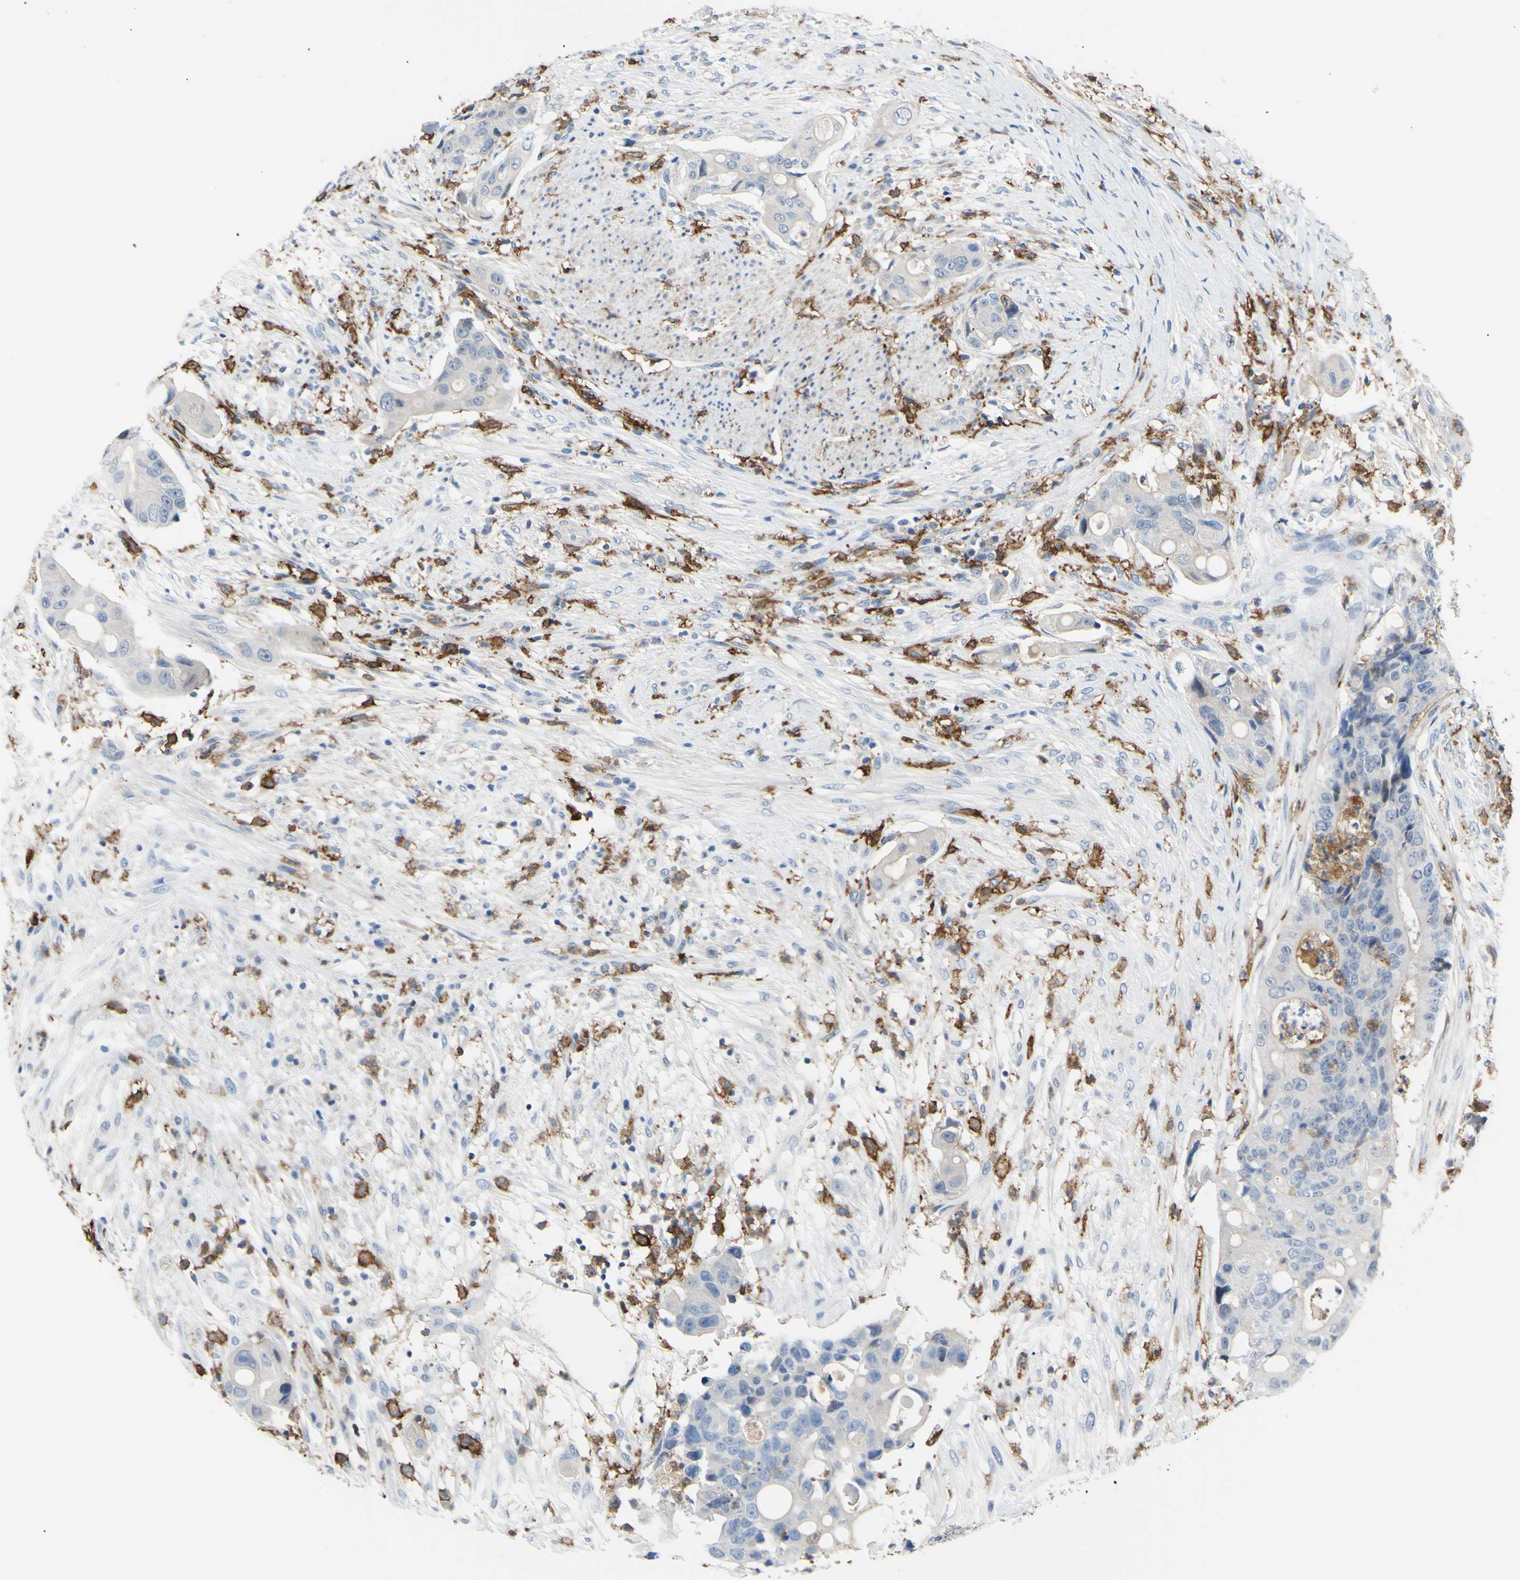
{"staining": {"intensity": "negative", "quantity": "none", "location": "none"}, "tissue": "colorectal cancer", "cell_type": "Tumor cells", "image_type": "cancer", "snomed": [{"axis": "morphology", "description": "Adenocarcinoma, NOS"}, {"axis": "topography", "description": "Colon"}], "caption": "High magnification brightfield microscopy of adenocarcinoma (colorectal) stained with DAB (brown) and counterstained with hematoxylin (blue): tumor cells show no significant staining.", "gene": "FCGR2A", "patient": {"sex": "female", "age": 57}}